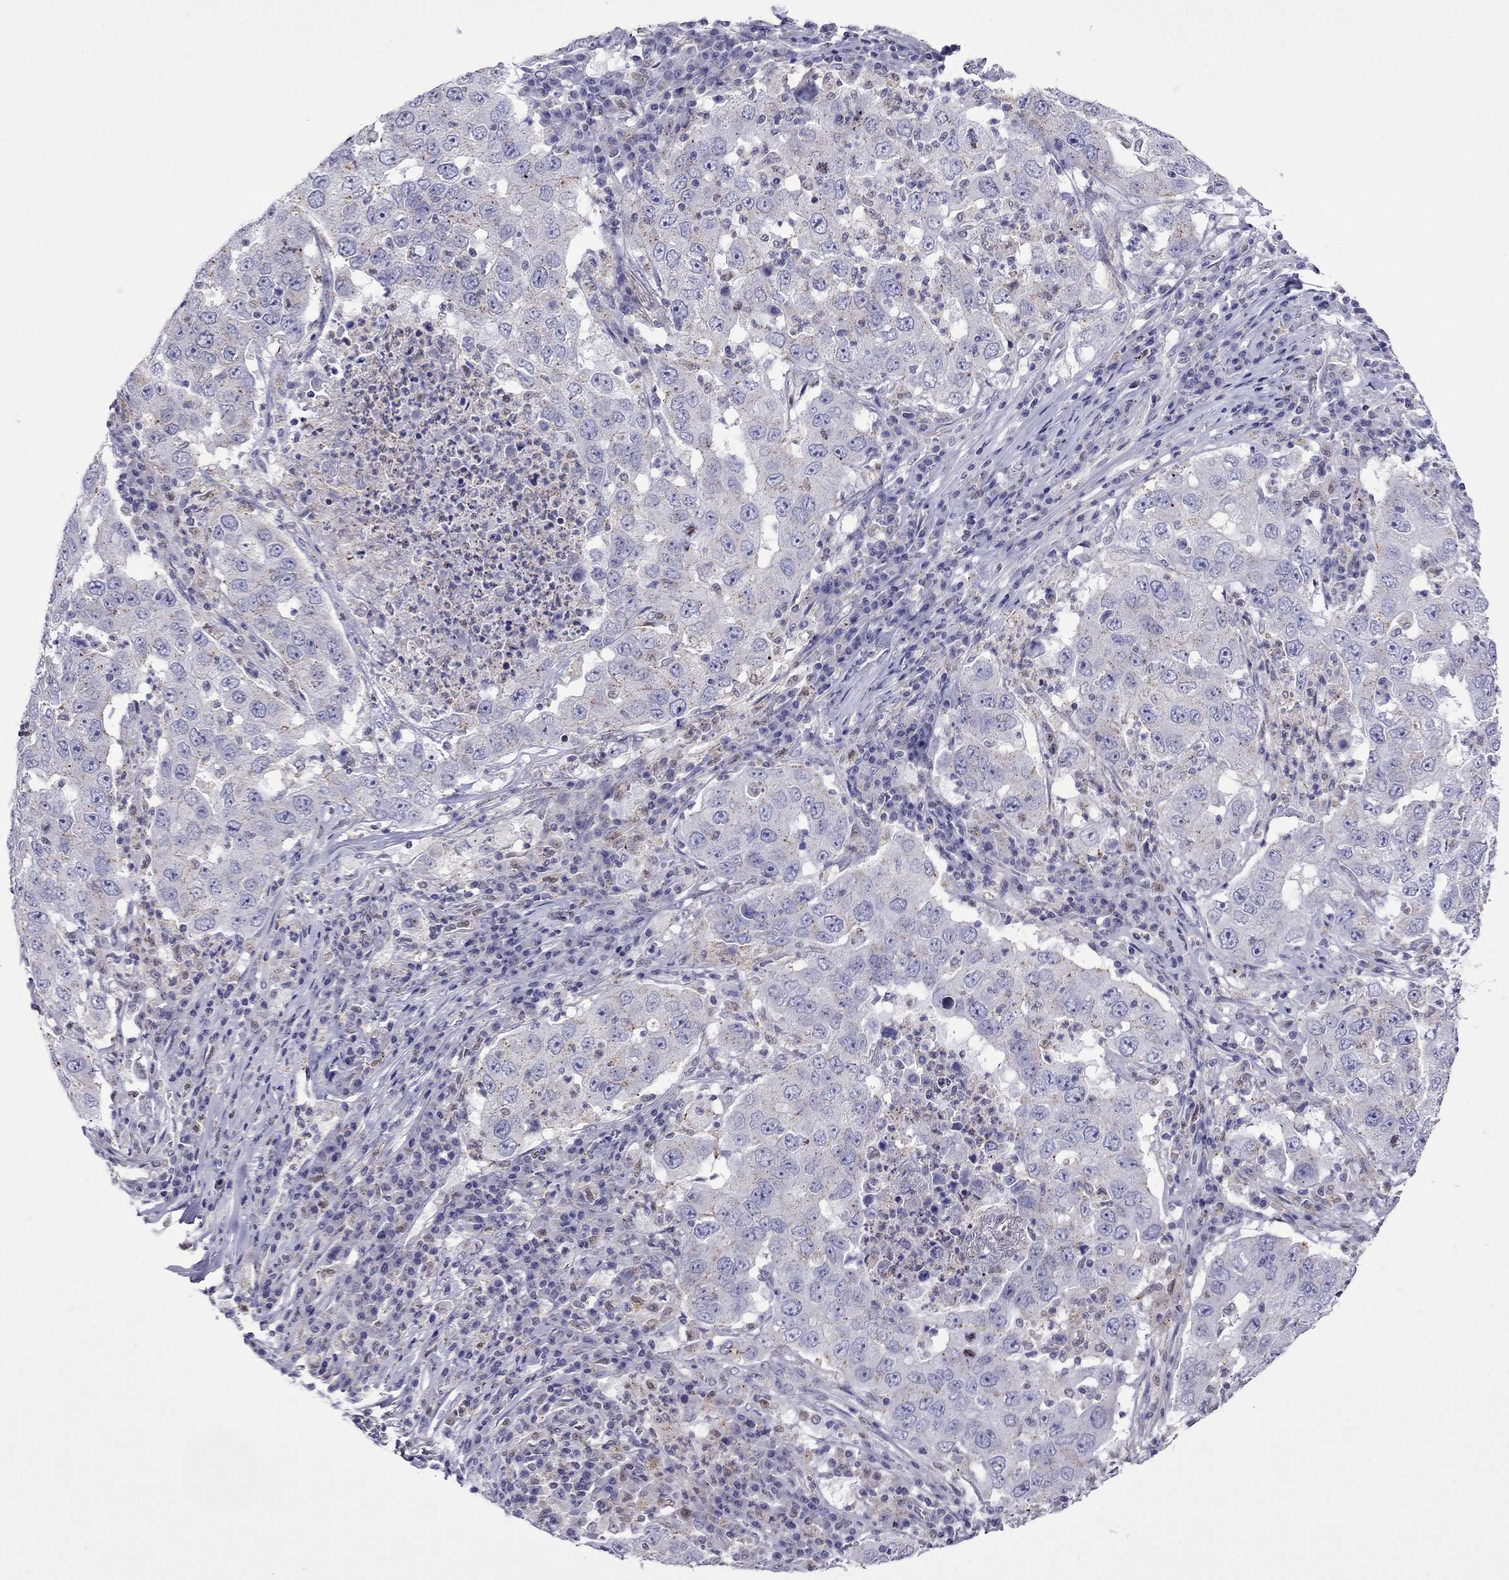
{"staining": {"intensity": "negative", "quantity": "none", "location": "none"}, "tissue": "lung cancer", "cell_type": "Tumor cells", "image_type": "cancer", "snomed": [{"axis": "morphology", "description": "Adenocarcinoma, NOS"}, {"axis": "topography", "description": "Lung"}], "caption": "Tumor cells show no significant protein positivity in adenocarcinoma (lung). (Brightfield microscopy of DAB immunohistochemistry at high magnification).", "gene": "MPZ", "patient": {"sex": "male", "age": 73}}